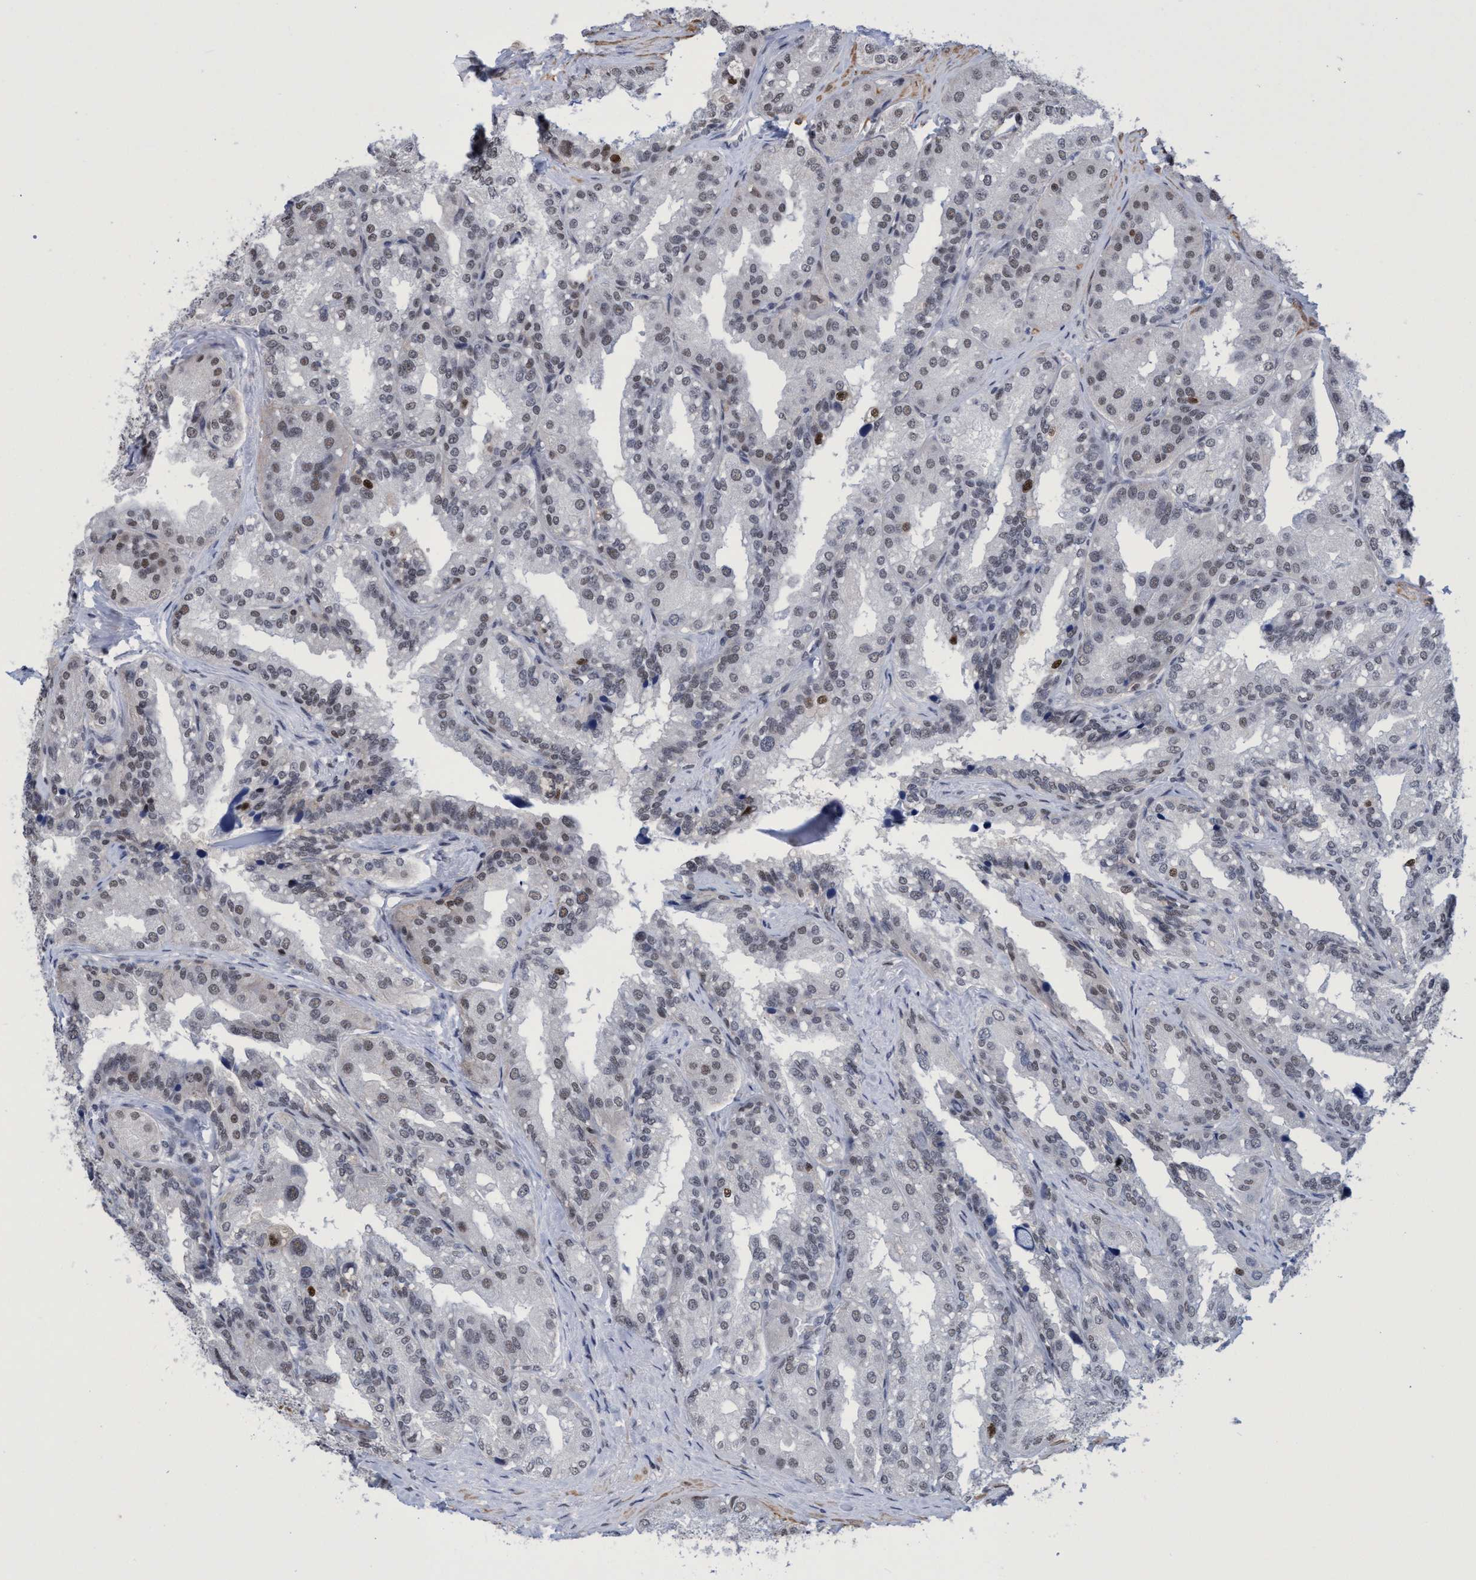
{"staining": {"intensity": "weak", "quantity": "<25%", "location": "nuclear"}, "tissue": "seminal vesicle", "cell_type": "Glandular cells", "image_type": "normal", "snomed": [{"axis": "morphology", "description": "Normal tissue, NOS"}, {"axis": "topography", "description": "Prostate"}, {"axis": "topography", "description": "Seminal veicle"}], "caption": "Immunohistochemistry histopathology image of unremarkable seminal vesicle: human seminal vesicle stained with DAB reveals no significant protein positivity in glandular cells.", "gene": "C9orf78", "patient": {"sex": "male", "age": 51}}